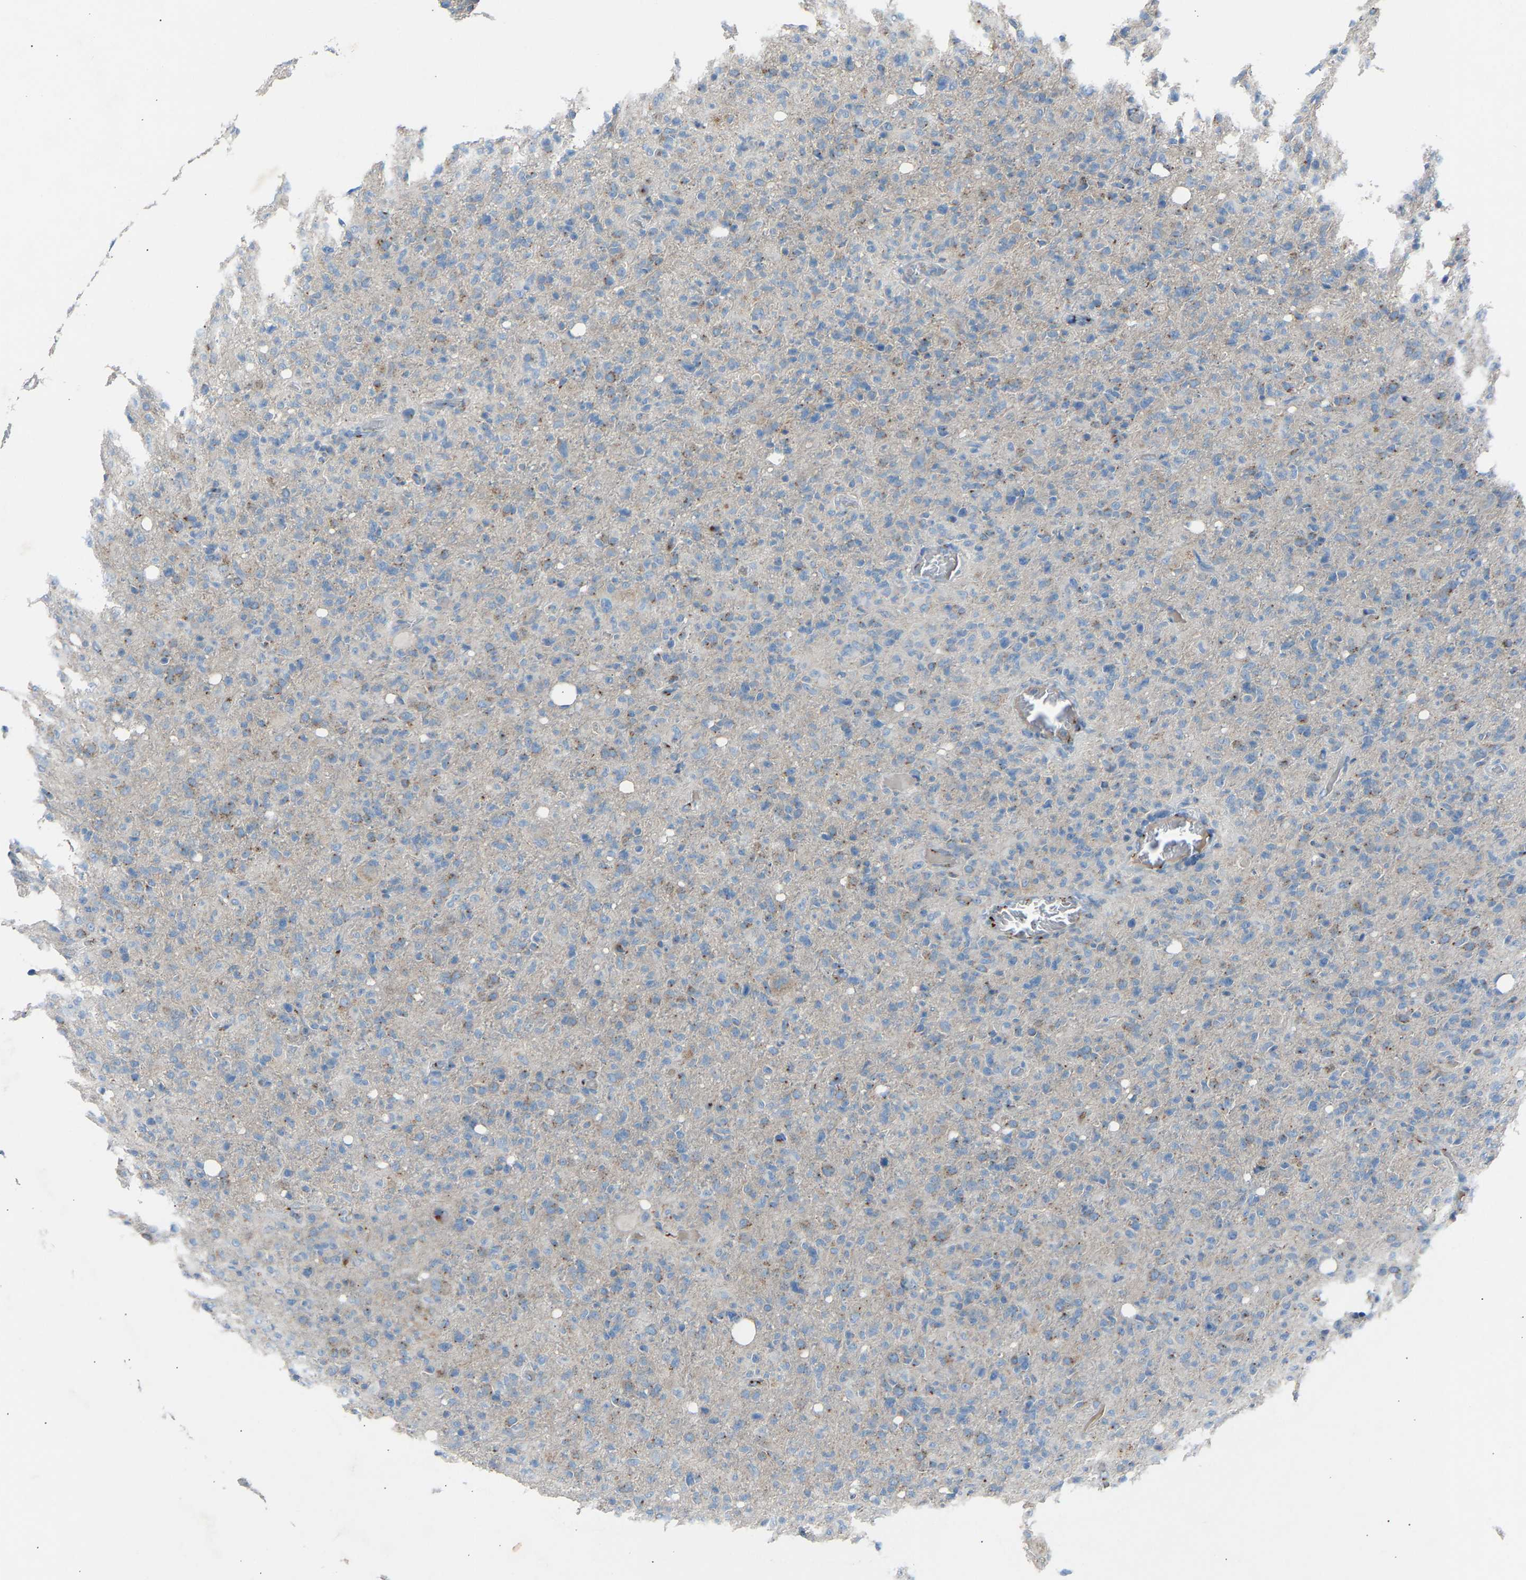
{"staining": {"intensity": "weak", "quantity": "<25%", "location": "cytoplasmic/membranous"}, "tissue": "glioma", "cell_type": "Tumor cells", "image_type": "cancer", "snomed": [{"axis": "morphology", "description": "Glioma, malignant, High grade"}, {"axis": "topography", "description": "Brain"}], "caption": "Tumor cells are negative for protein expression in human high-grade glioma (malignant). (DAB immunohistochemistry with hematoxylin counter stain).", "gene": "CYREN", "patient": {"sex": "female", "age": 57}}